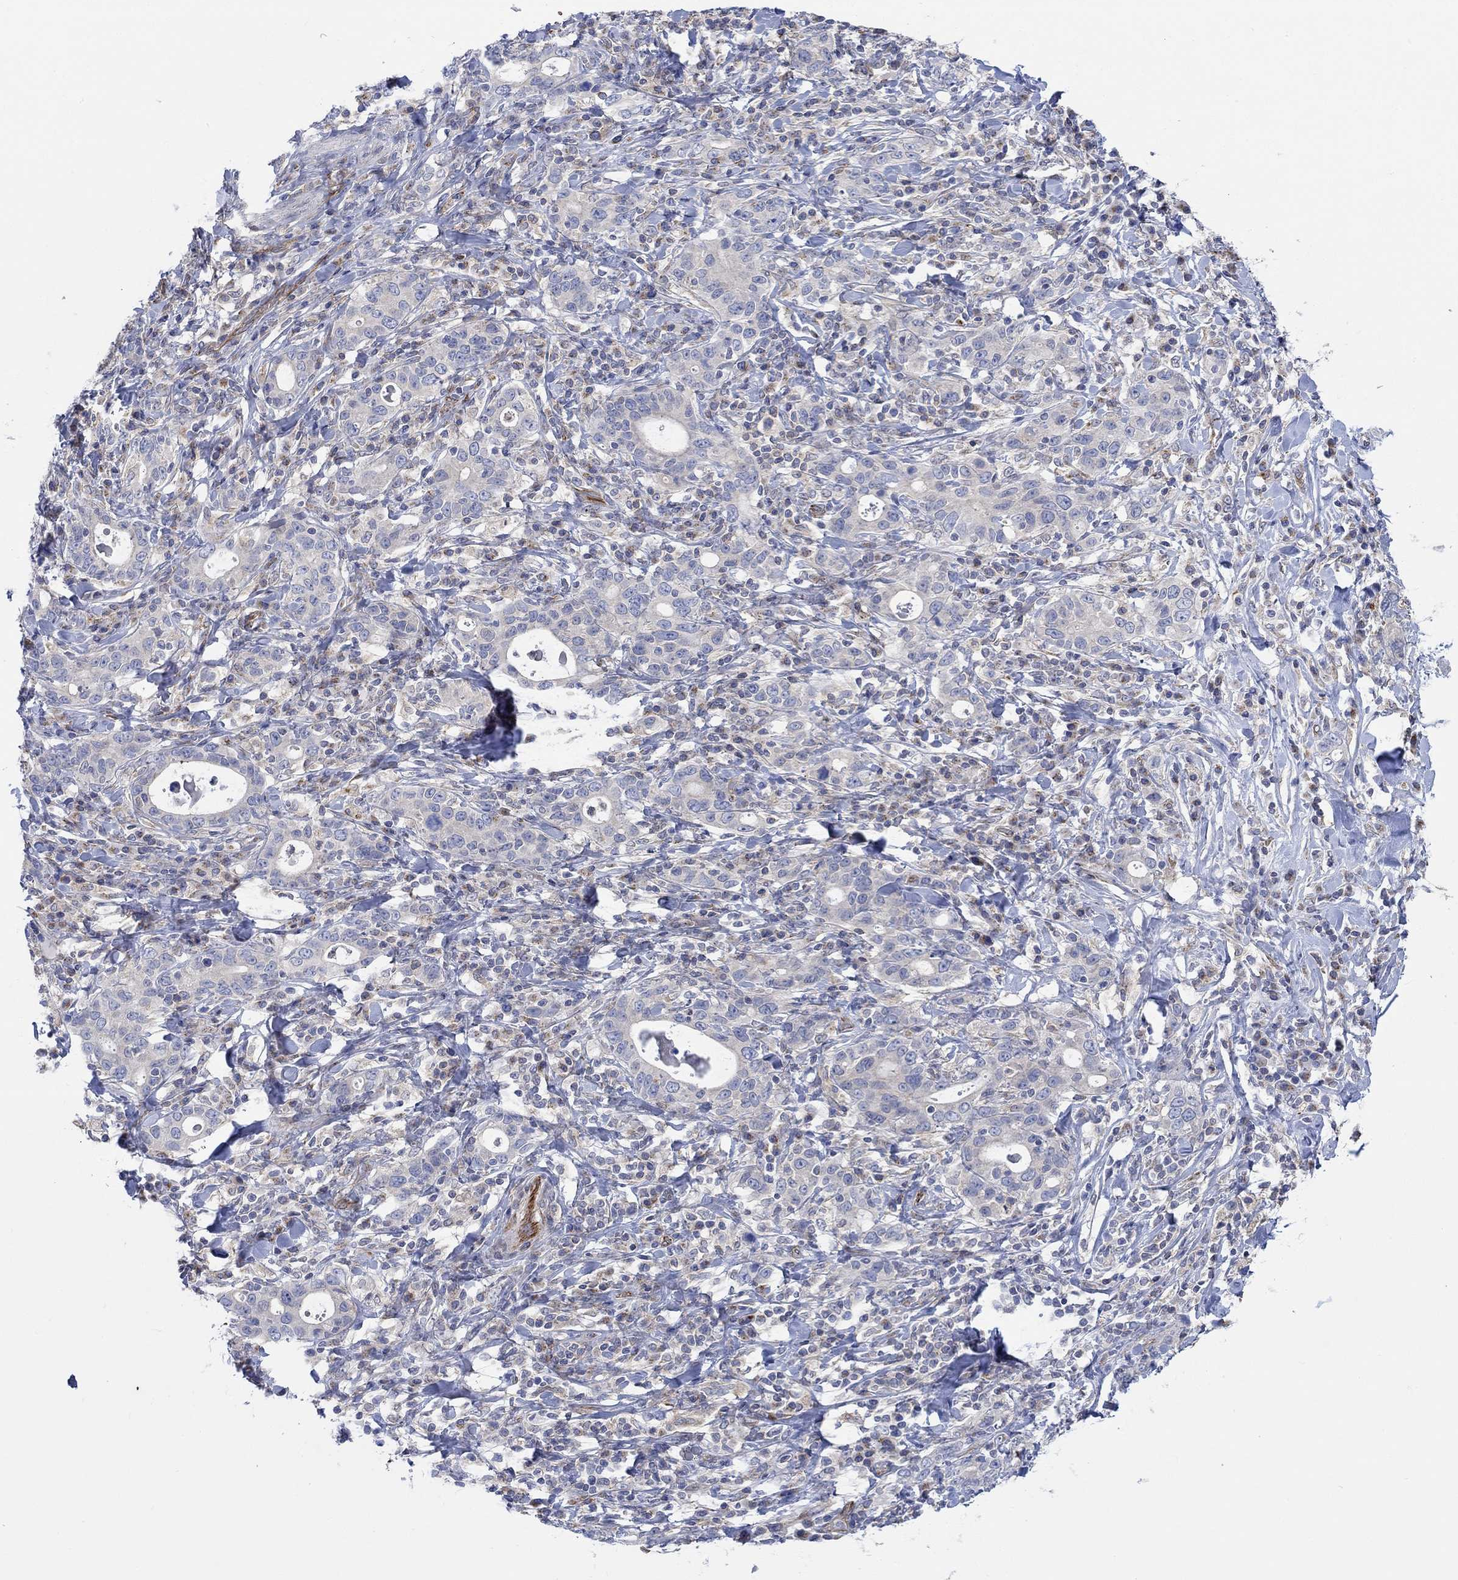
{"staining": {"intensity": "negative", "quantity": "none", "location": "none"}, "tissue": "stomach cancer", "cell_type": "Tumor cells", "image_type": "cancer", "snomed": [{"axis": "morphology", "description": "Adenocarcinoma, NOS"}, {"axis": "topography", "description": "Stomach"}], "caption": "The histopathology image exhibits no staining of tumor cells in stomach adenocarcinoma.", "gene": "CAMK1D", "patient": {"sex": "male", "age": 79}}